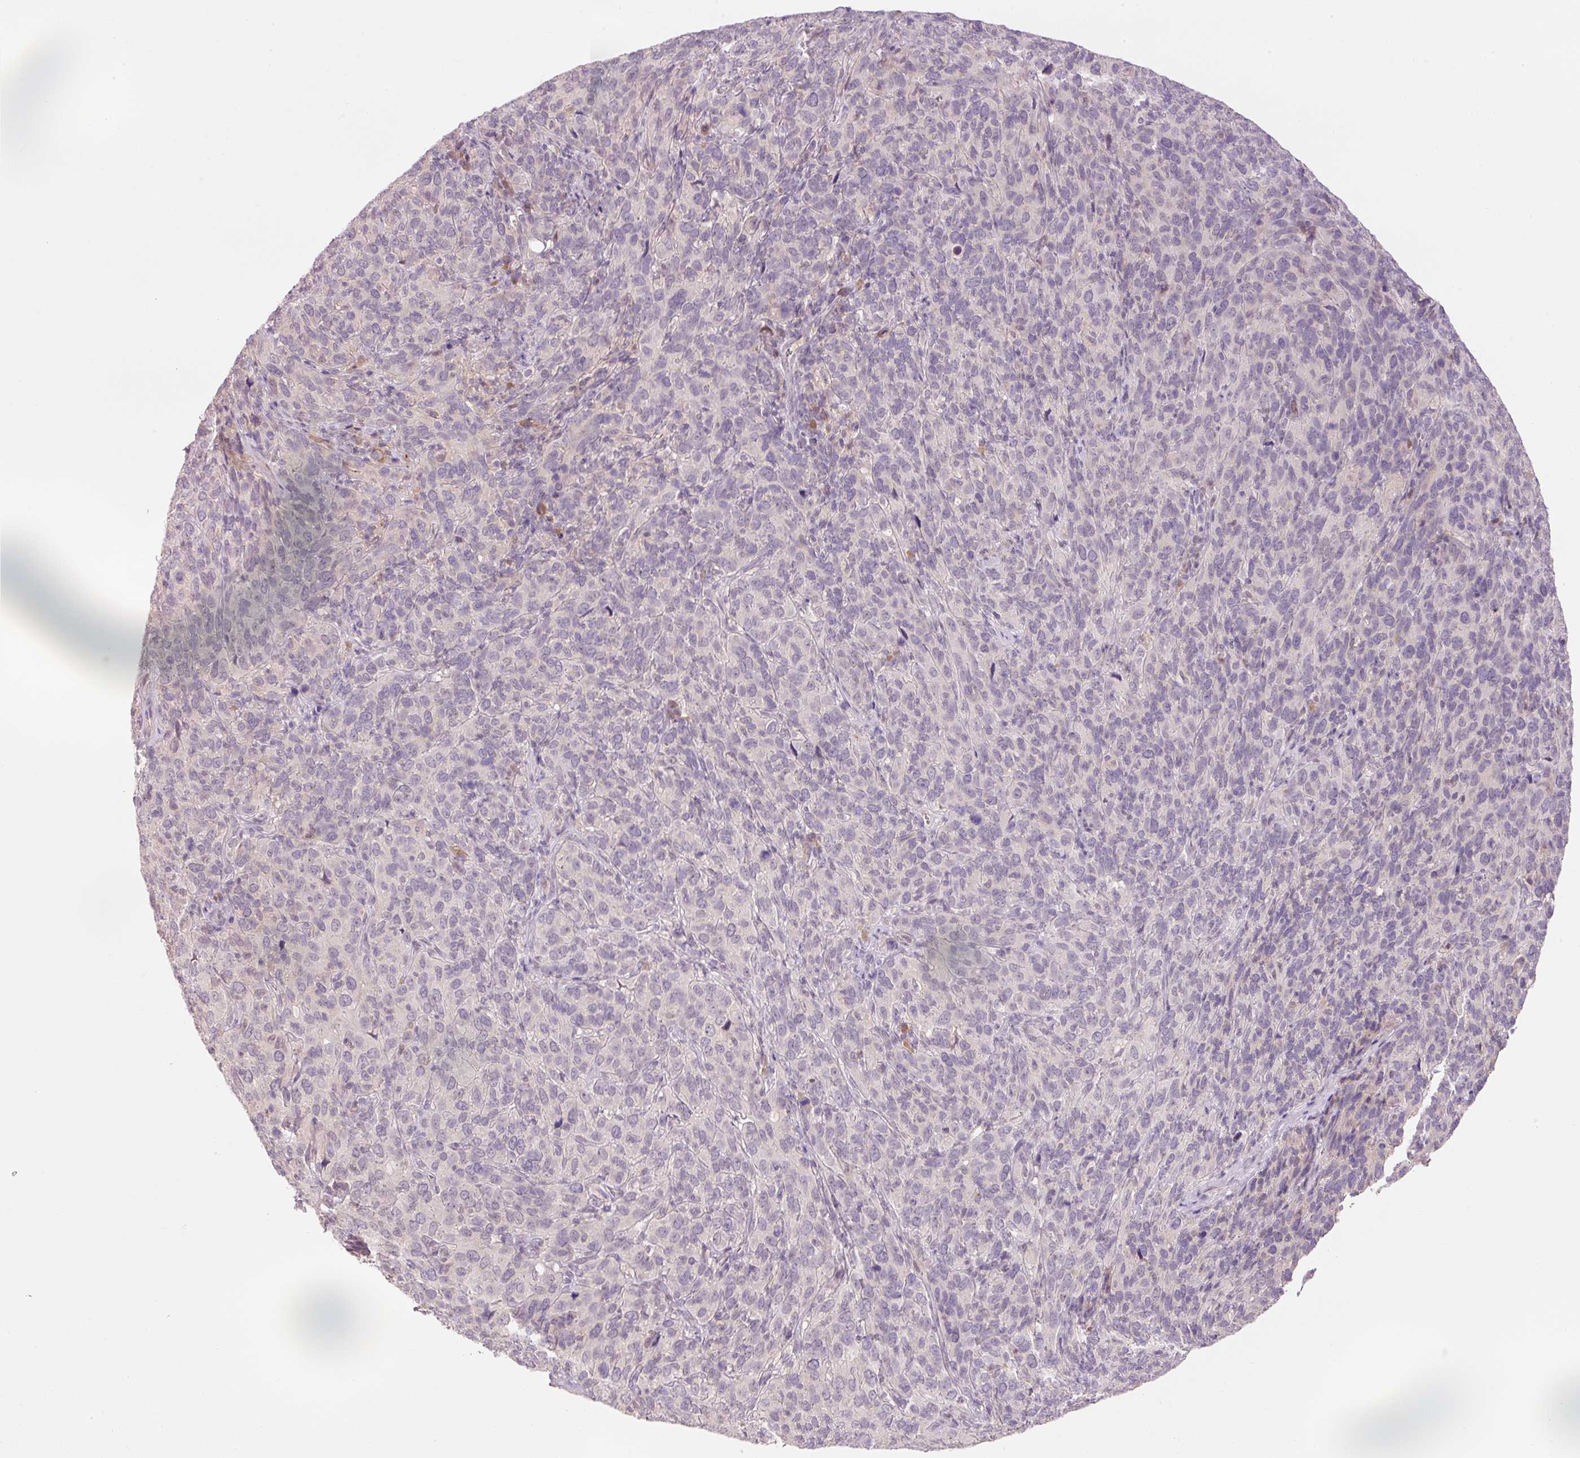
{"staining": {"intensity": "negative", "quantity": "none", "location": "none"}, "tissue": "cervical cancer", "cell_type": "Tumor cells", "image_type": "cancer", "snomed": [{"axis": "morphology", "description": "Normal tissue, NOS"}, {"axis": "morphology", "description": "Squamous cell carcinoma, NOS"}, {"axis": "topography", "description": "Cervix"}], "caption": "A micrograph of squamous cell carcinoma (cervical) stained for a protein displays no brown staining in tumor cells.", "gene": "CMTM8", "patient": {"sex": "female", "age": 51}}